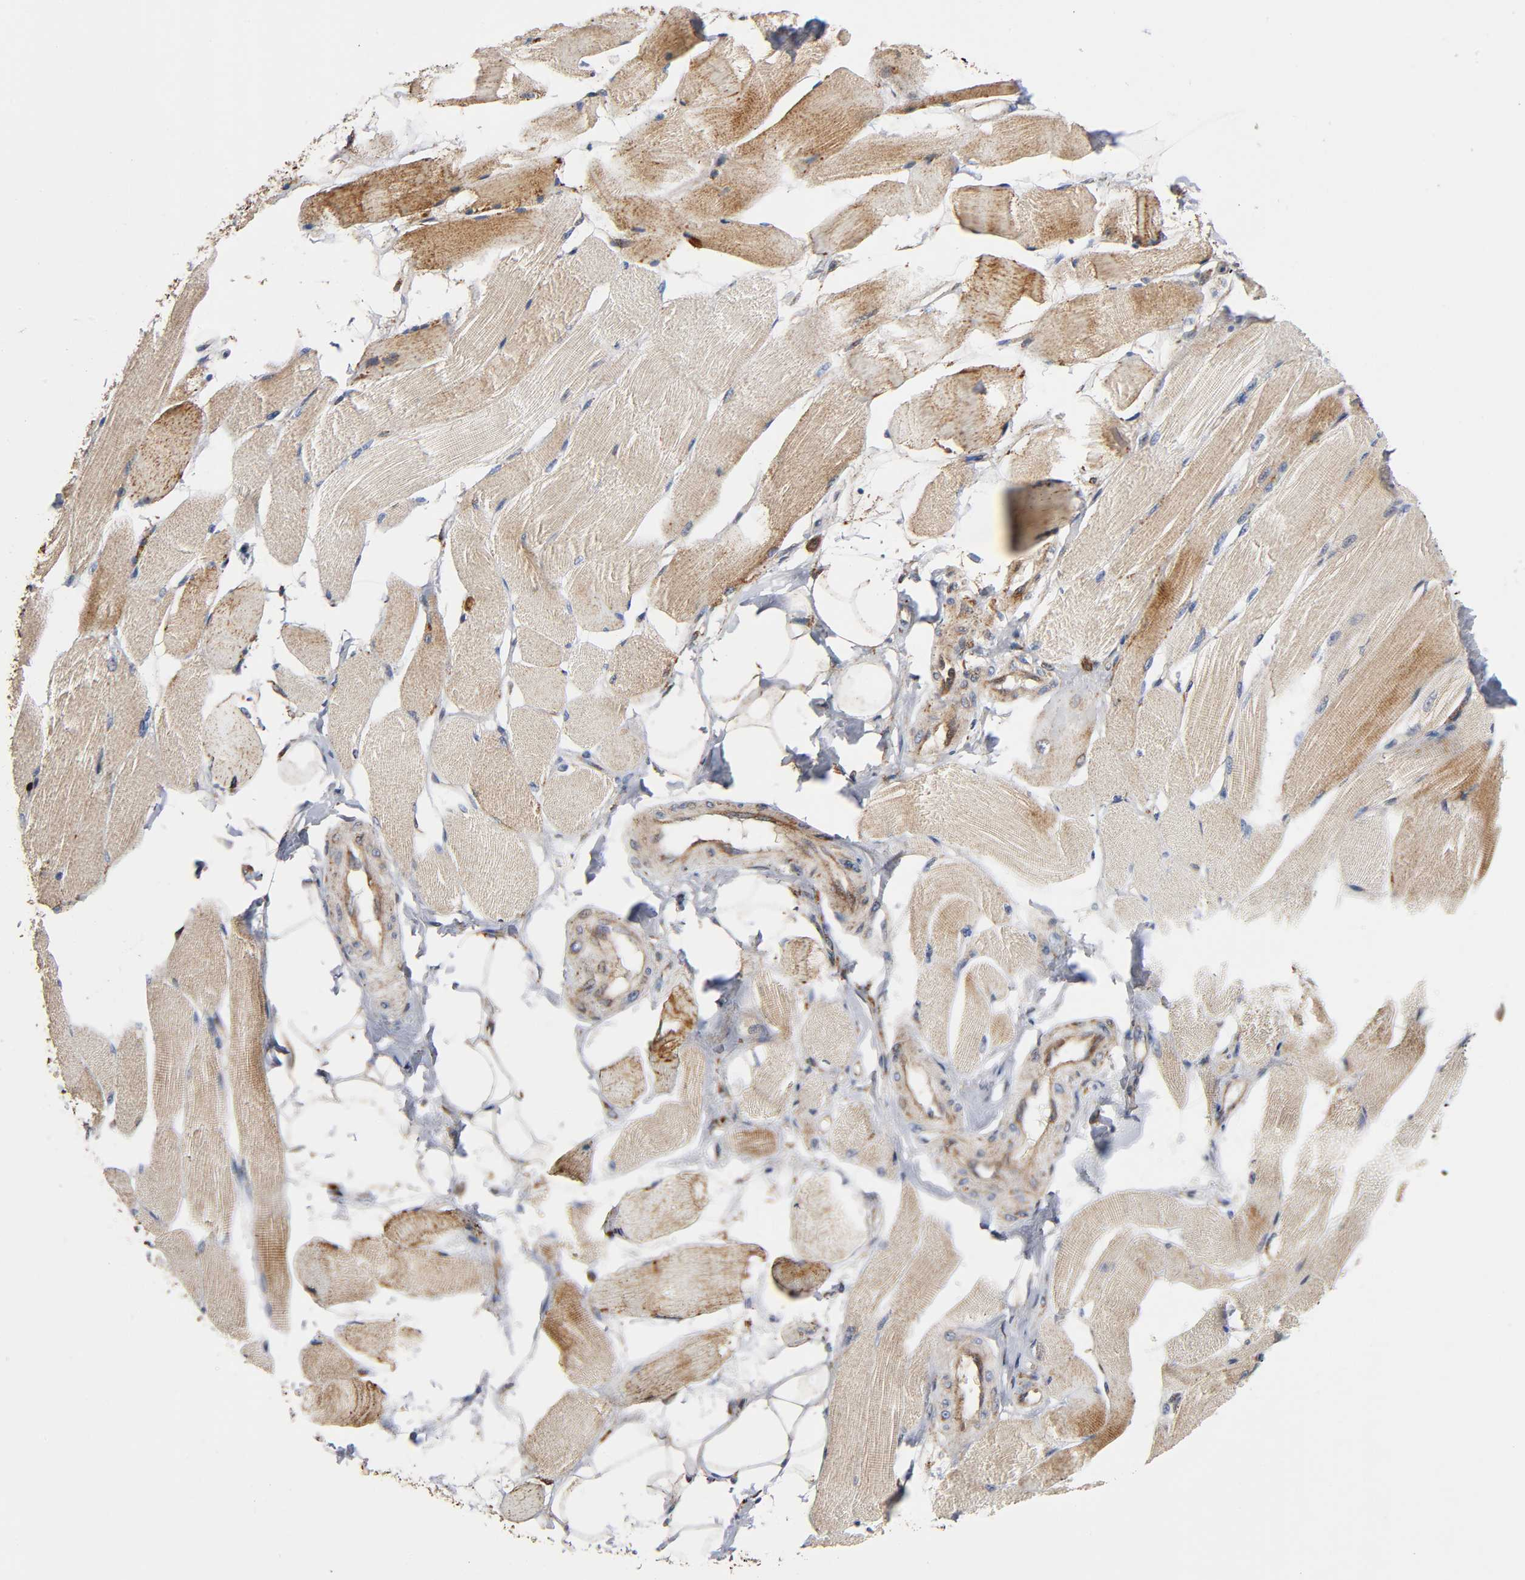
{"staining": {"intensity": "weak", "quantity": ">75%", "location": "cytoplasmic/membranous"}, "tissue": "skeletal muscle", "cell_type": "Myocytes", "image_type": "normal", "snomed": [{"axis": "morphology", "description": "Normal tissue, NOS"}, {"axis": "topography", "description": "Skeletal muscle"}, {"axis": "topography", "description": "Peripheral nerve tissue"}], "caption": "About >75% of myocytes in normal skeletal muscle display weak cytoplasmic/membranous protein staining as visualized by brown immunohistochemical staining.", "gene": "MAP3K1", "patient": {"sex": "female", "age": 84}}